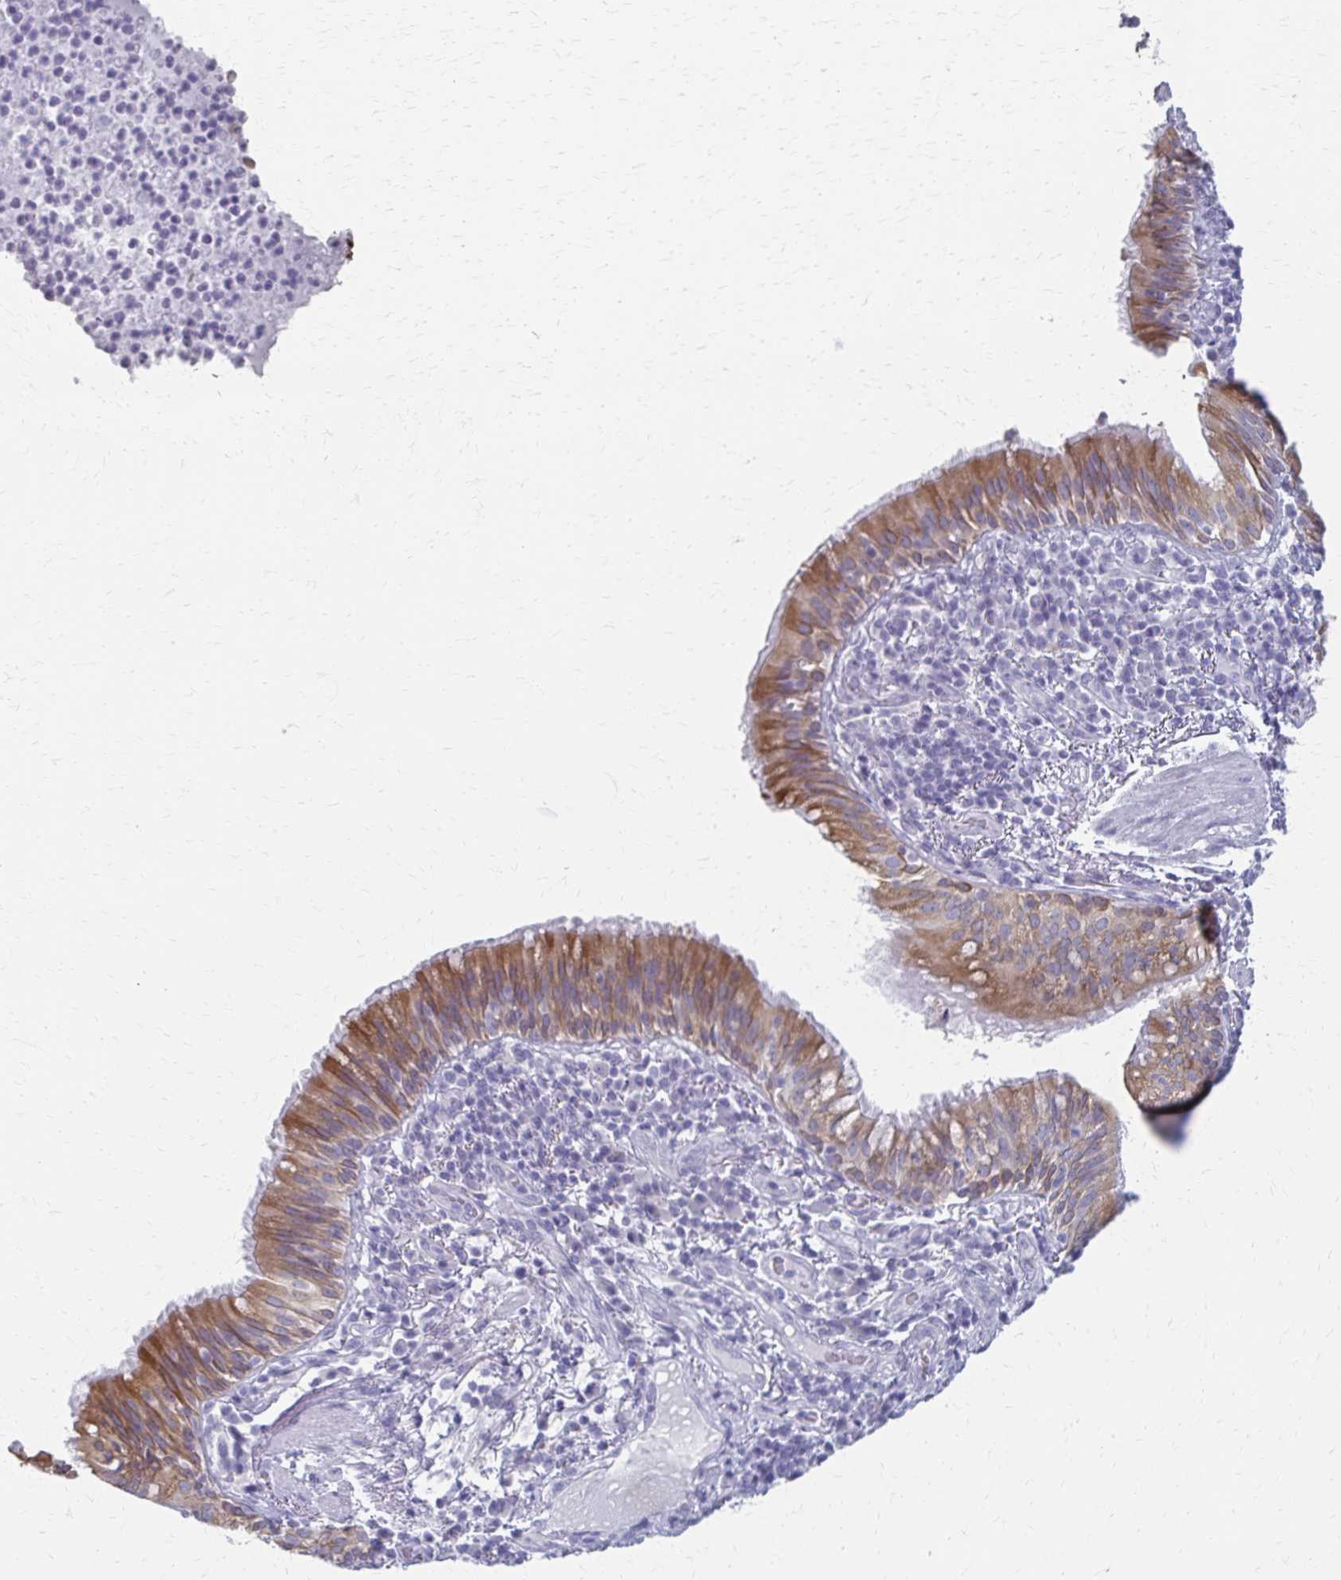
{"staining": {"intensity": "moderate", "quantity": ">75%", "location": "cytoplasmic/membranous"}, "tissue": "bronchus", "cell_type": "Respiratory epithelial cells", "image_type": "normal", "snomed": [{"axis": "morphology", "description": "Normal tissue, NOS"}, {"axis": "topography", "description": "Cartilage tissue"}, {"axis": "topography", "description": "Bronchus"}], "caption": "Protein expression analysis of benign human bronchus reveals moderate cytoplasmic/membranous positivity in approximately >75% of respiratory epithelial cells. (Brightfield microscopy of DAB IHC at high magnification).", "gene": "CYB5A", "patient": {"sex": "male", "age": 56}}